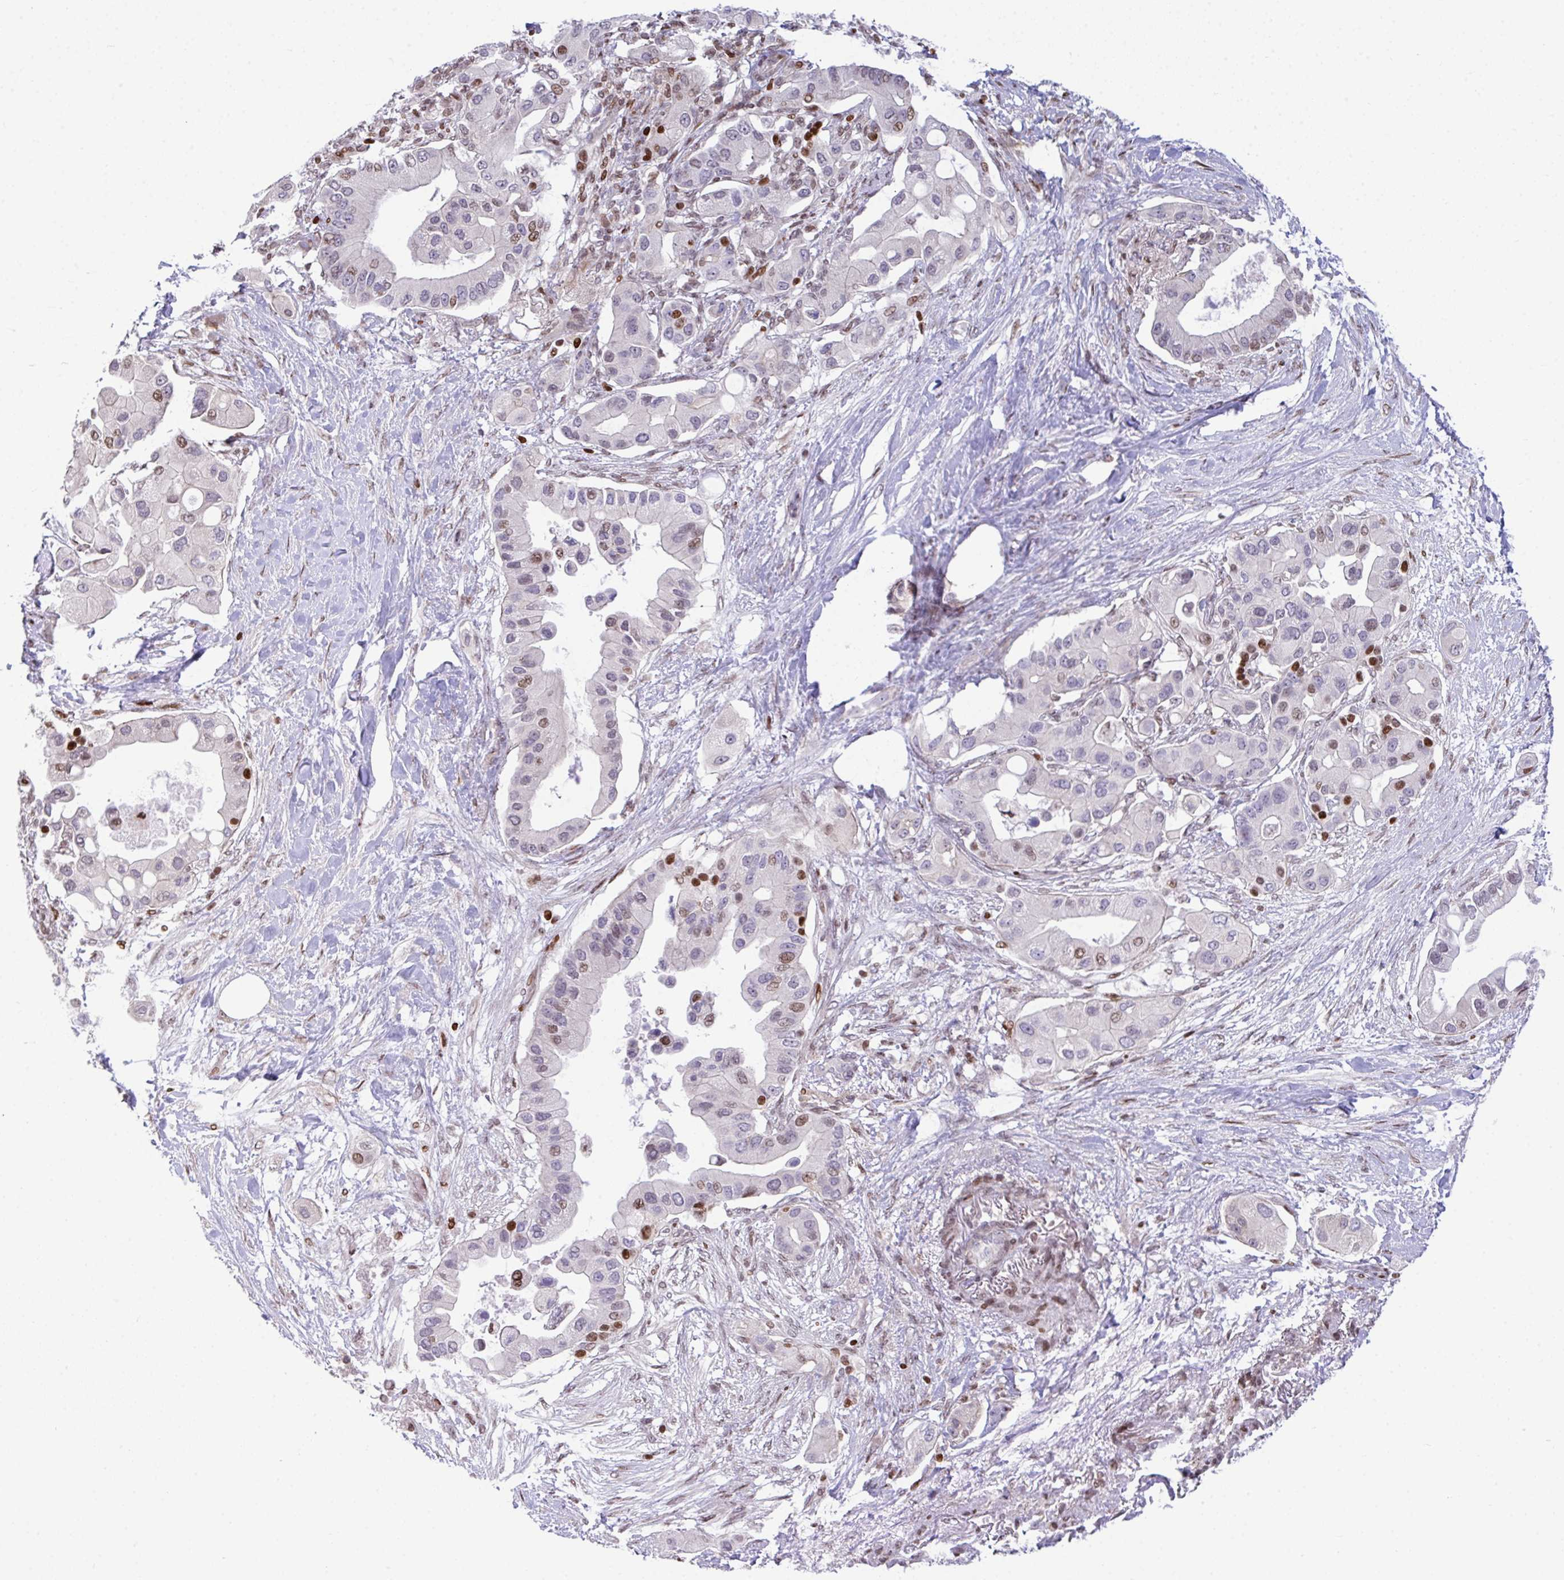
{"staining": {"intensity": "moderate", "quantity": "<25%", "location": "nuclear"}, "tissue": "pancreatic cancer", "cell_type": "Tumor cells", "image_type": "cancer", "snomed": [{"axis": "morphology", "description": "Adenocarcinoma, NOS"}, {"axis": "topography", "description": "Pancreas"}], "caption": "Protein expression analysis of human adenocarcinoma (pancreatic) reveals moderate nuclear expression in about <25% of tumor cells.", "gene": "RAPGEF5", "patient": {"sex": "male", "age": 57}}